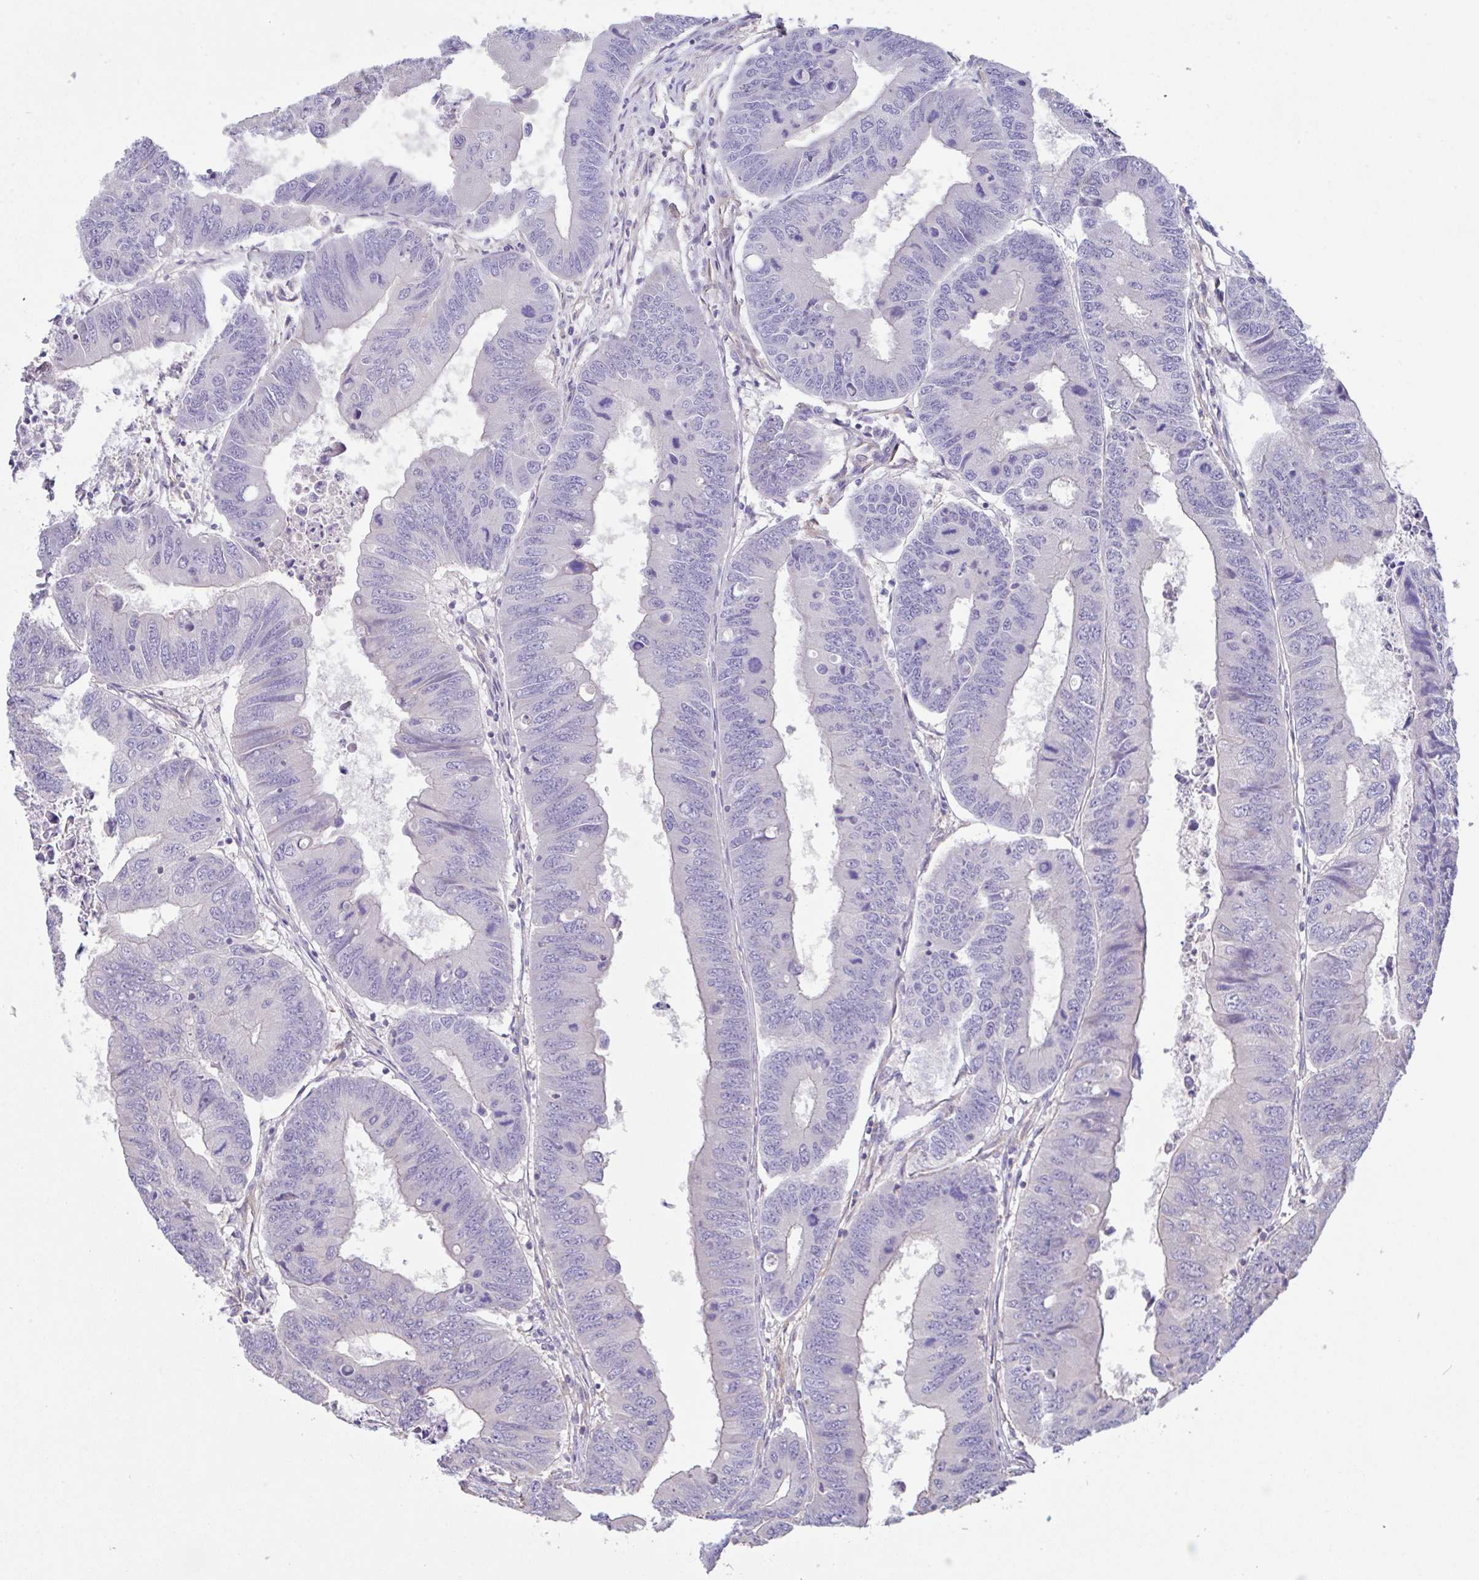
{"staining": {"intensity": "negative", "quantity": "none", "location": "none"}, "tissue": "colorectal cancer", "cell_type": "Tumor cells", "image_type": "cancer", "snomed": [{"axis": "morphology", "description": "Adenocarcinoma, NOS"}, {"axis": "topography", "description": "Colon"}], "caption": "Tumor cells are negative for protein expression in human colorectal cancer. (Immunohistochemistry (ihc), brightfield microscopy, high magnification).", "gene": "PLCD4", "patient": {"sex": "male", "age": 53}}